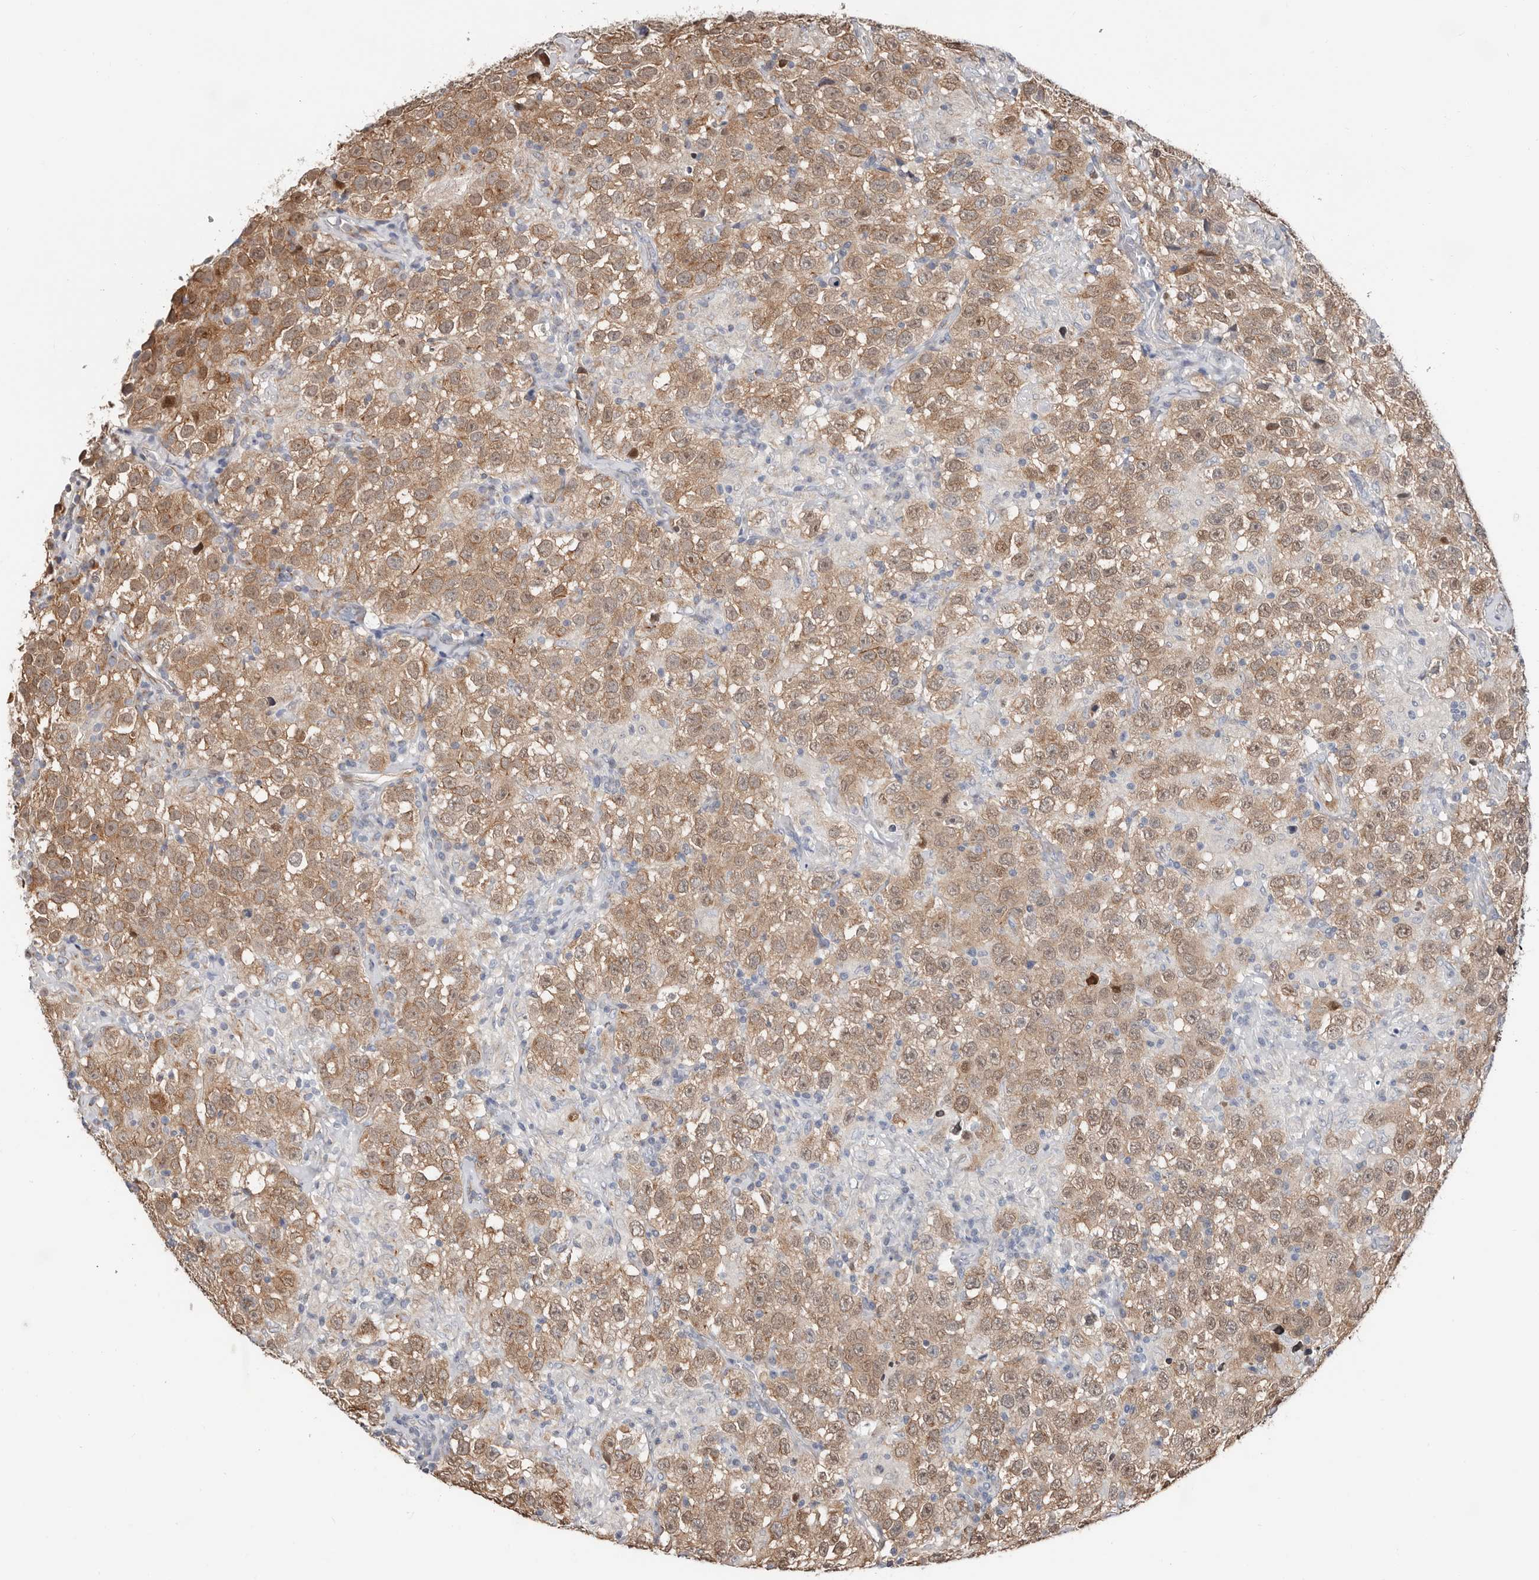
{"staining": {"intensity": "moderate", "quantity": ">75%", "location": "cytoplasmic/membranous"}, "tissue": "testis cancer", "cell_type": "Tumor cells", "image_type": "cancer", "snomed": [{"axis": "morphology", "description": "Seminoma, NOS"}, {"axis": "topography", "description": "Testis"}], "caption": "Testis seminoma stained for a protein reveals moderate cytoplasmic/membranous positivity in tumor cells.", "gene": "ASRGL1", "patient": {"sex": "male", "age": 41}}